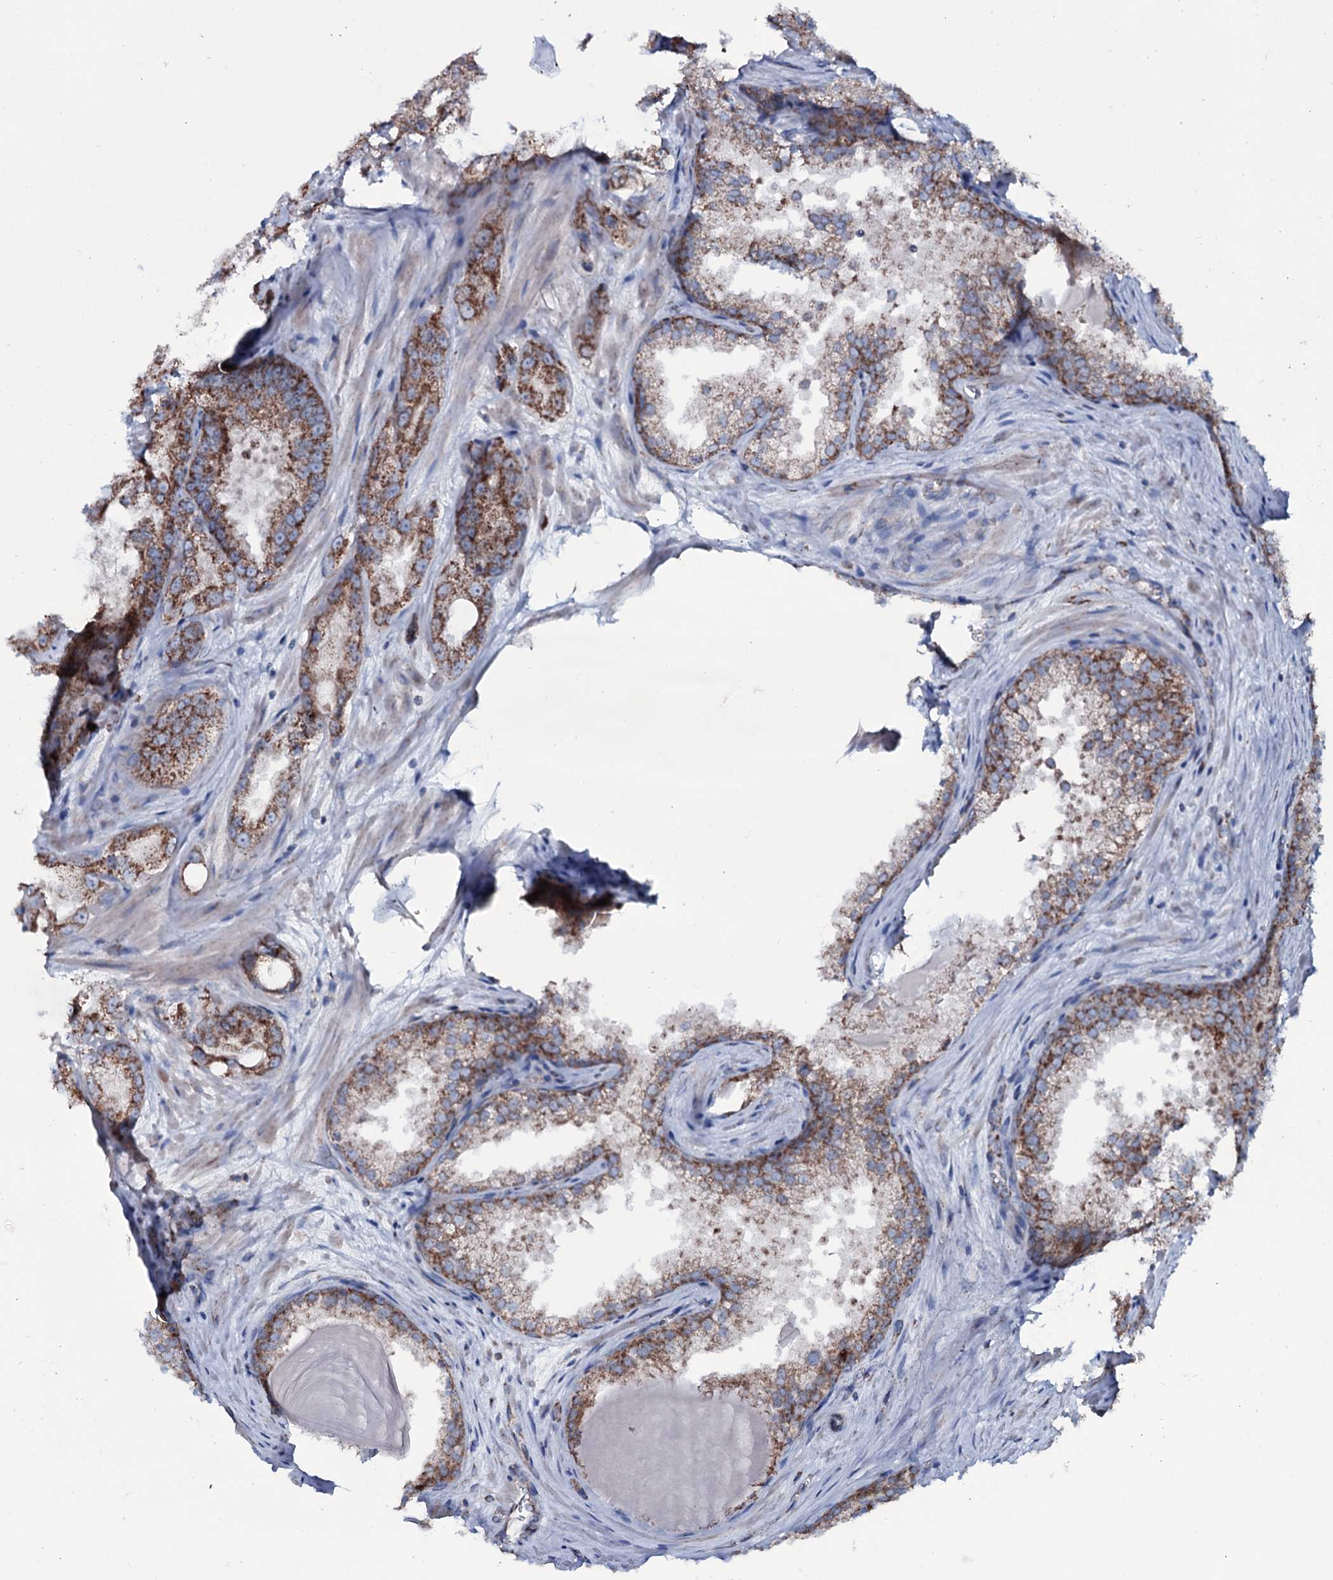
{"staining": {"intensity": "moderate", "quantity": ">75%", "location": "cytoplasmic/membranous"}, "tissue": "prostate cancer", "cell_type": "Tumor cells", "image_type": "cancer", "snomed": [{"axis": "morphology", "description": "Adenocarcinoma, Low grade"}, {"axis": "topography", "description": "Prostate"}], "caption": "A micrograph showing moderate cytoplasmic/membranous positivity in about >75% of tumor cells in prostate adenocarcinoma (low-grade), as visualized by brown immunohistochemical staining.", "gene": "MRPS35", "patient": {"sex": "male", "age": 47}}